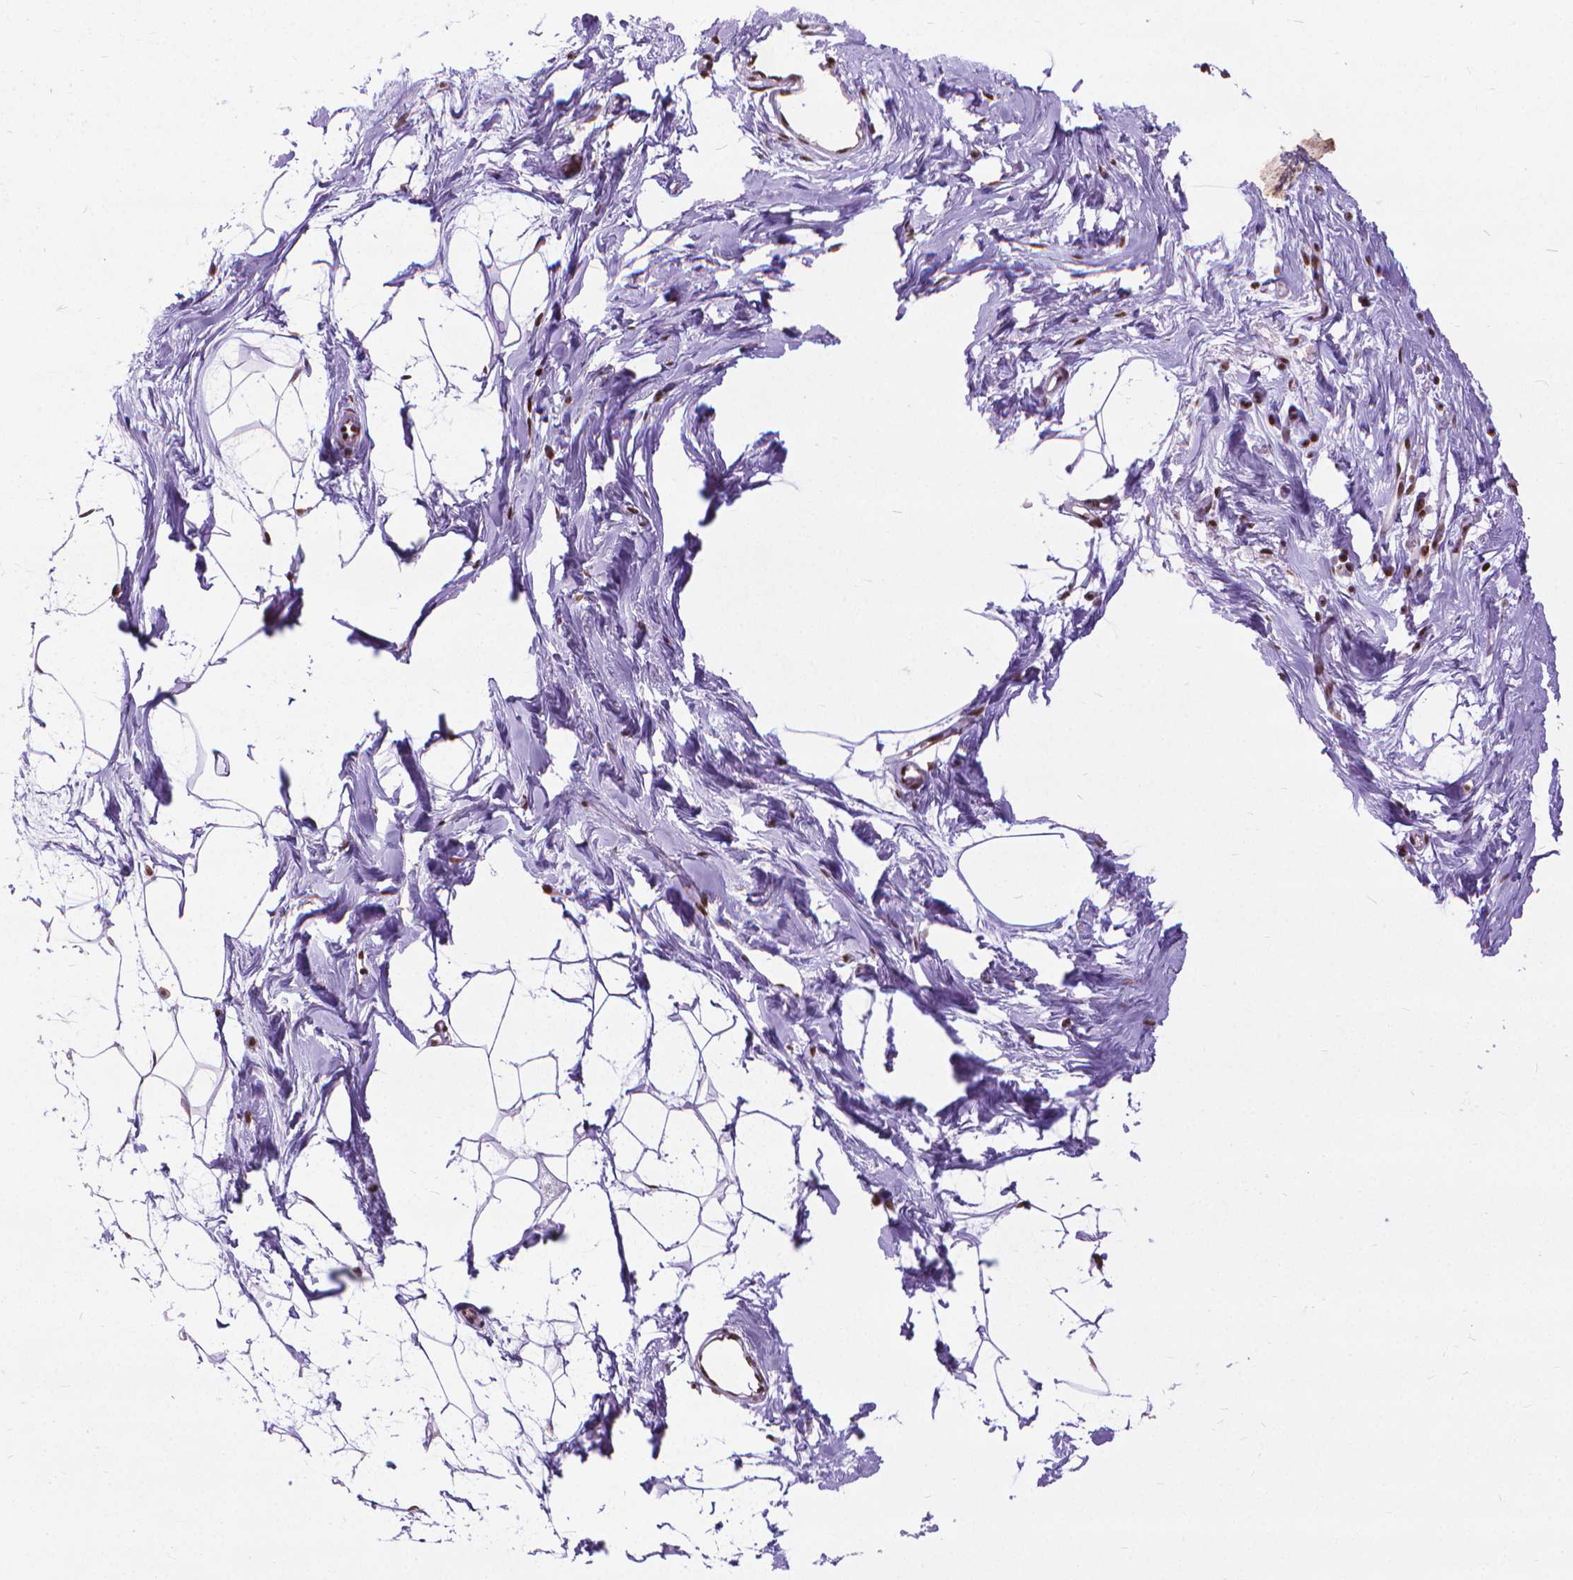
{"staining": {"intensity": "moderate", "quantity": "<25%", "location": "nuclear"}, "tissue": "breast", "cell_type": "Adipocytes", "image_type": "normal", "snomed": [{"axis": "morphology", "description": "Normal tissue, NOS"}, {"axis": "topography", "description": "Breast"}], "caption": "Protein staining of unremarkable breast exhibits moderate nuclear expression in approximately <25% of adipocytes.", "gene": "AKAP8", "patient": {"sex": "female", "age": 45}}